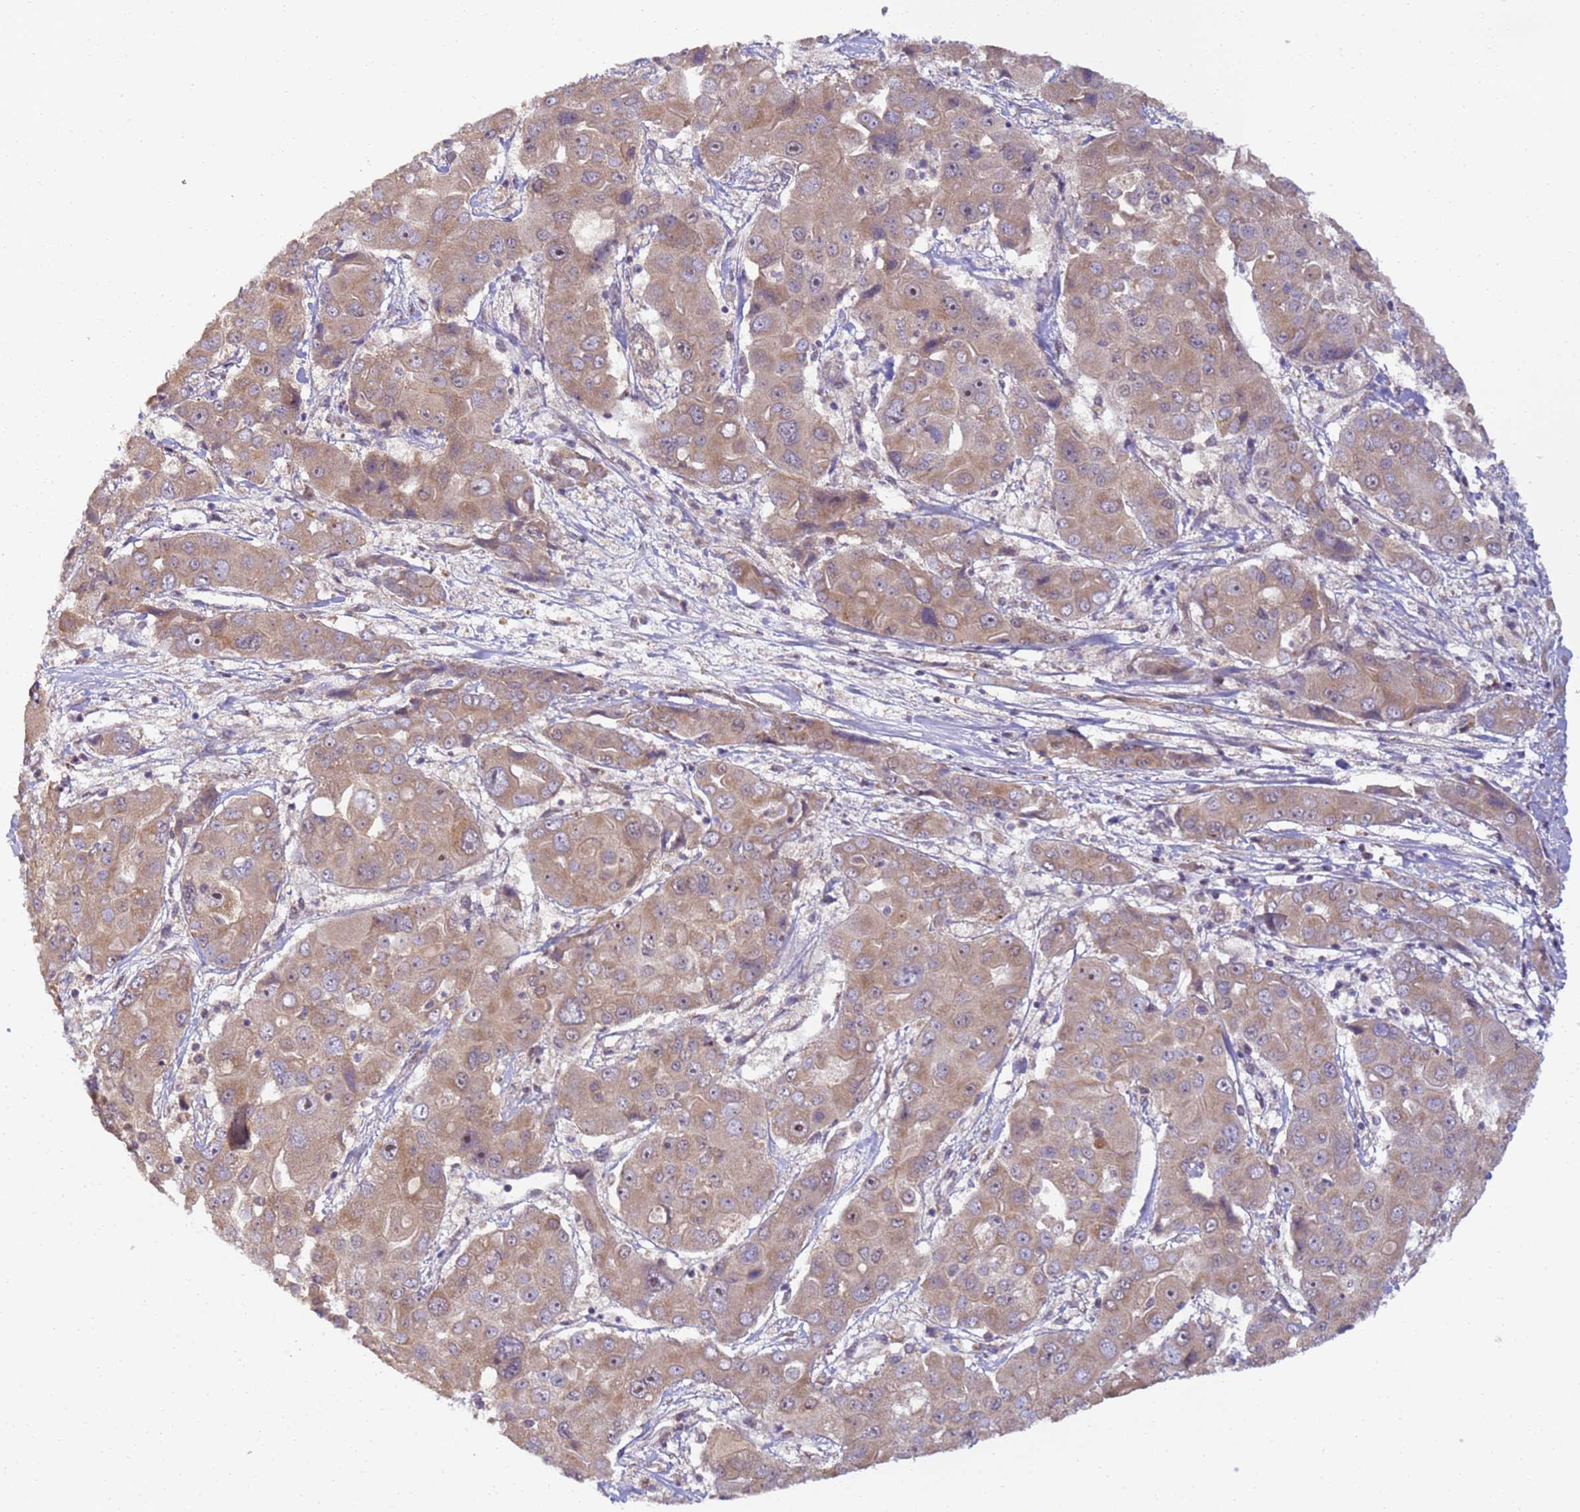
{"staining": {"intensity": "weak", "quantity": ">75%", "location": "cytoplasmic/membranous"}, "tissue": "liver cancer", "cell_type": "Tumor cells", "image_type": "cancer", "snomed": [{"axis": "morphology", "description": "Cholangiocarcinoma"}, {"axis": "topography", "description": "Liver"}], "caption": "Cholangiocarcinoma (liver) was stained to show a protein in brown. There is low levels of weak cytoplasmic/membranous expression in about >75% of tumor cells. The protein of interest is stained brown, and the nuclei are stained in blue (DAB IHC with brightfield microscopy, high magnification).", "gene": "RAPGEF3", "patient": {"sex": "male", "age": 67}}